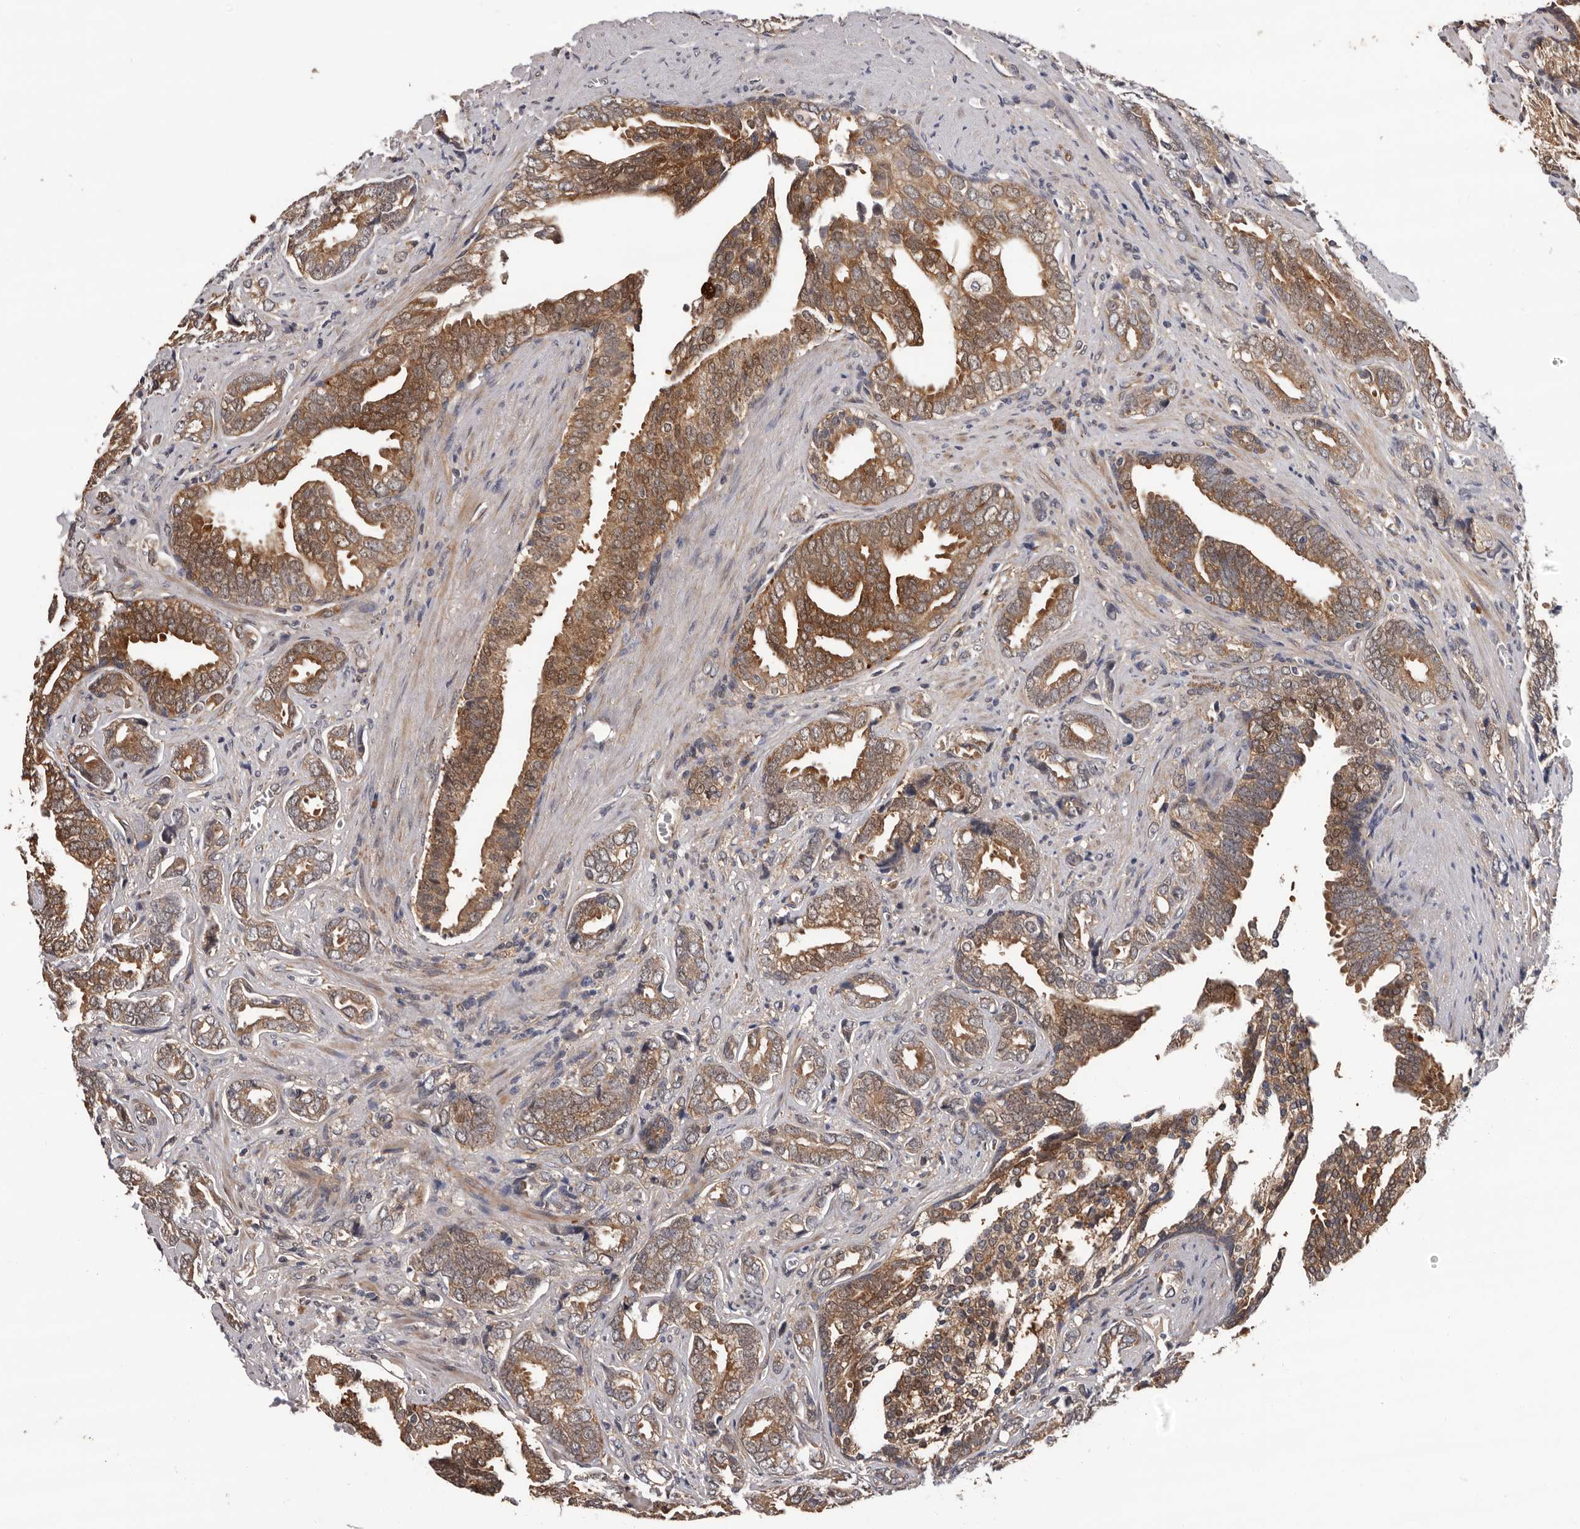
{"staining": {"intensity": "moderate", "quantity": ">75%", "location": "cytoplasmic/membranous"}, "tissue": "prostate cancer", "cell_type": "Tumor cells", "image_type": "cancer", "snomed": [{"axis": "morphology", "description": "Adenocarcinoma, Medium grade"}, {"axis": "topography", "description": "Prostate"}], "caption": "The photomicrograph displays immunohistochemical staining of prostate cancer (medium-grade adenocarcinoma). There is moderate cytoplasmic/membranous expression is present in about >75% of tumor cells.", "gene": "PRKD1", "patient": {"sex": "male", "age": 67}}